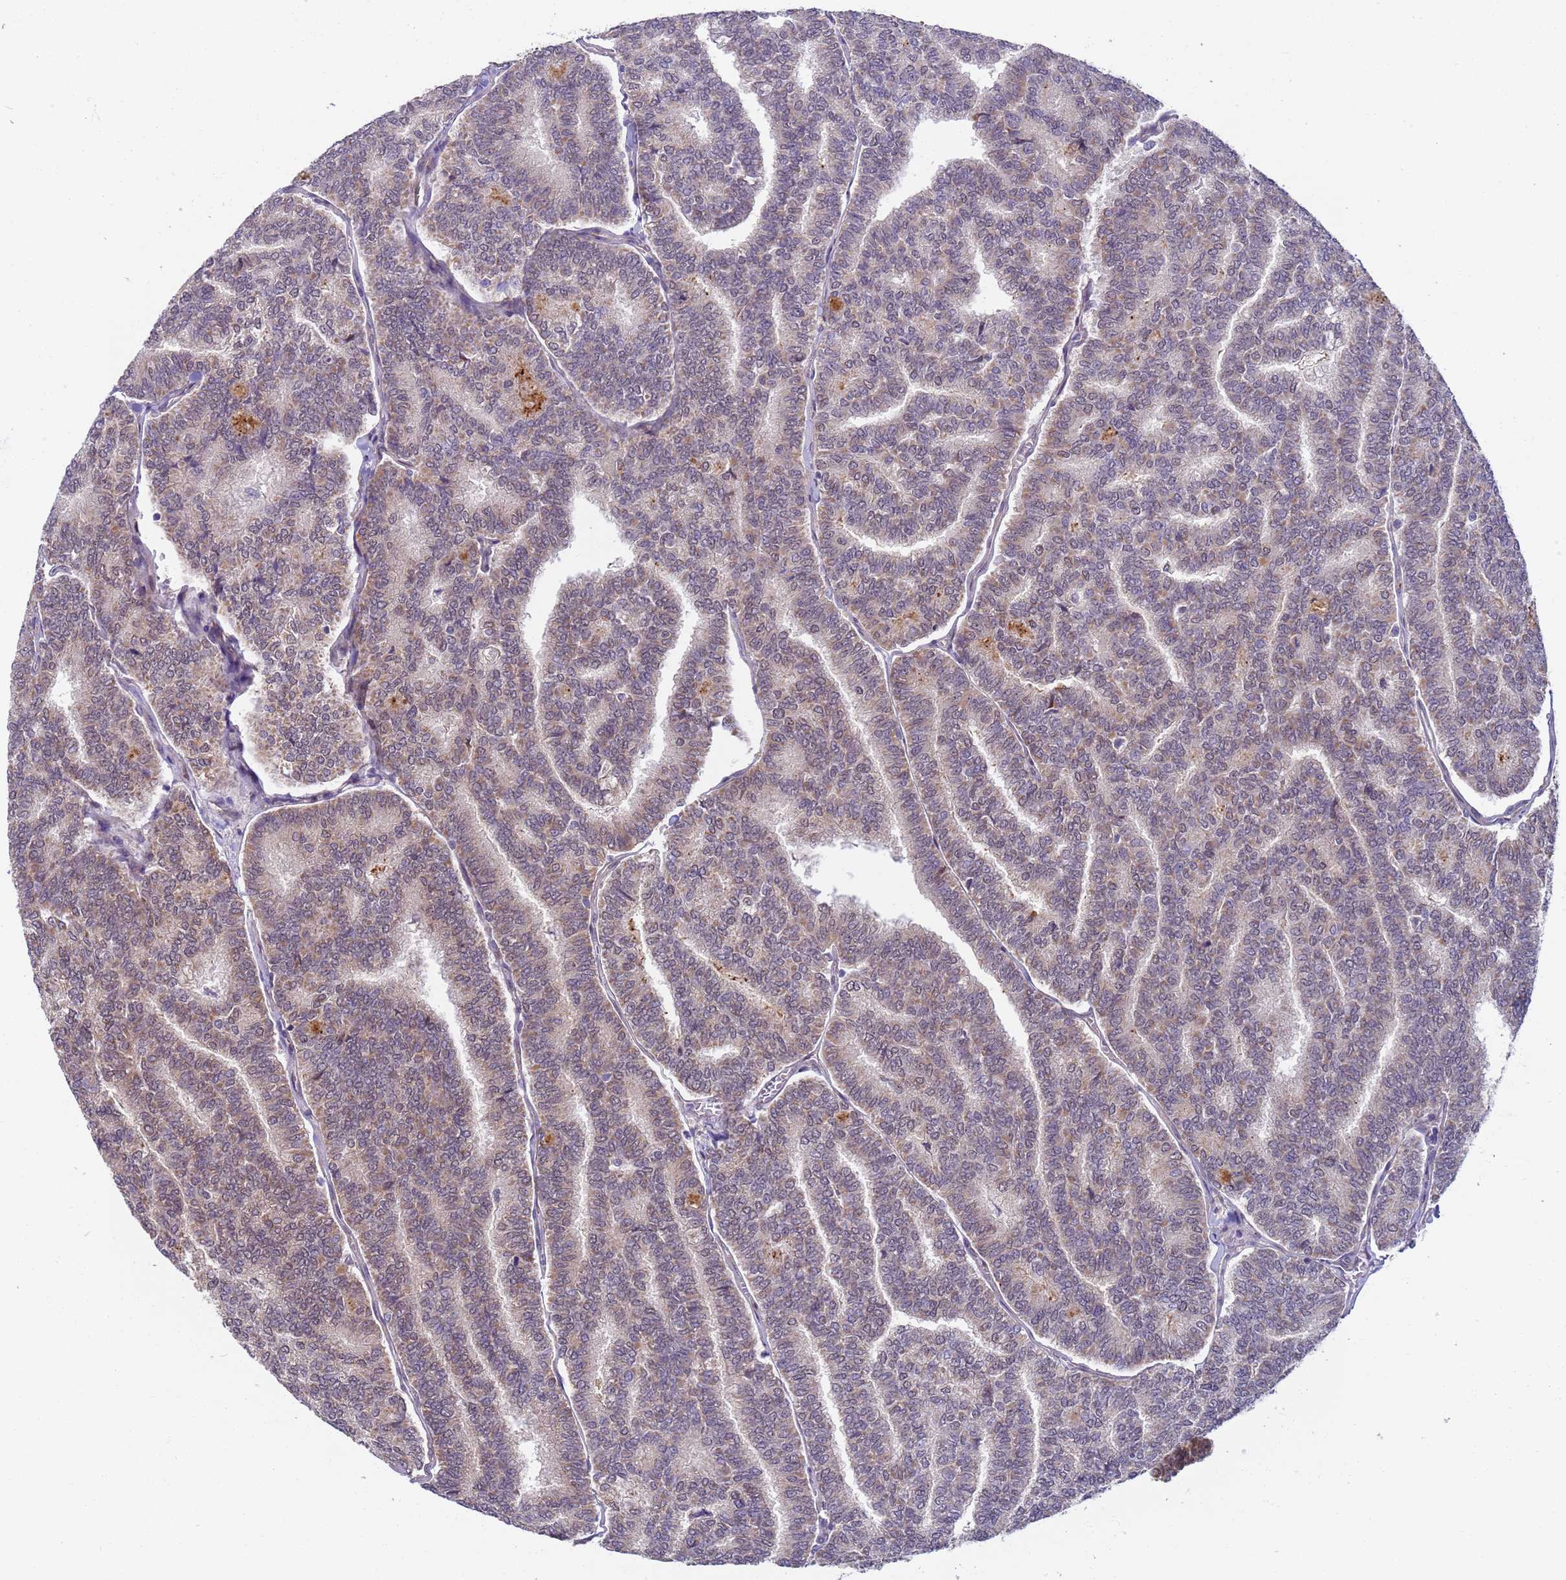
{"staining": {"intensity": "weak", "quantity": "25%-75%", "location": "cytoplasmic/membranous"}, "tissue": "thyroid cancer", "cell_type": "Tumor cells", "image_type": "cancer", "snomed": [{"axis": "morphology", "description": "Papillary adenocarcinoma, NOS"}, {"axis": "topography", "description": "Thyroid gland"}], "caption": "Immunohistochemical staining of thyroid cancer (papillary adenocarcinoma) exhibits low levels of weak cytoplasmic/membranous positivity in about 25%-75% of tumor cells.", "gene": "RAPGEF3", "patient": {"sex": "female", "age": 35}}